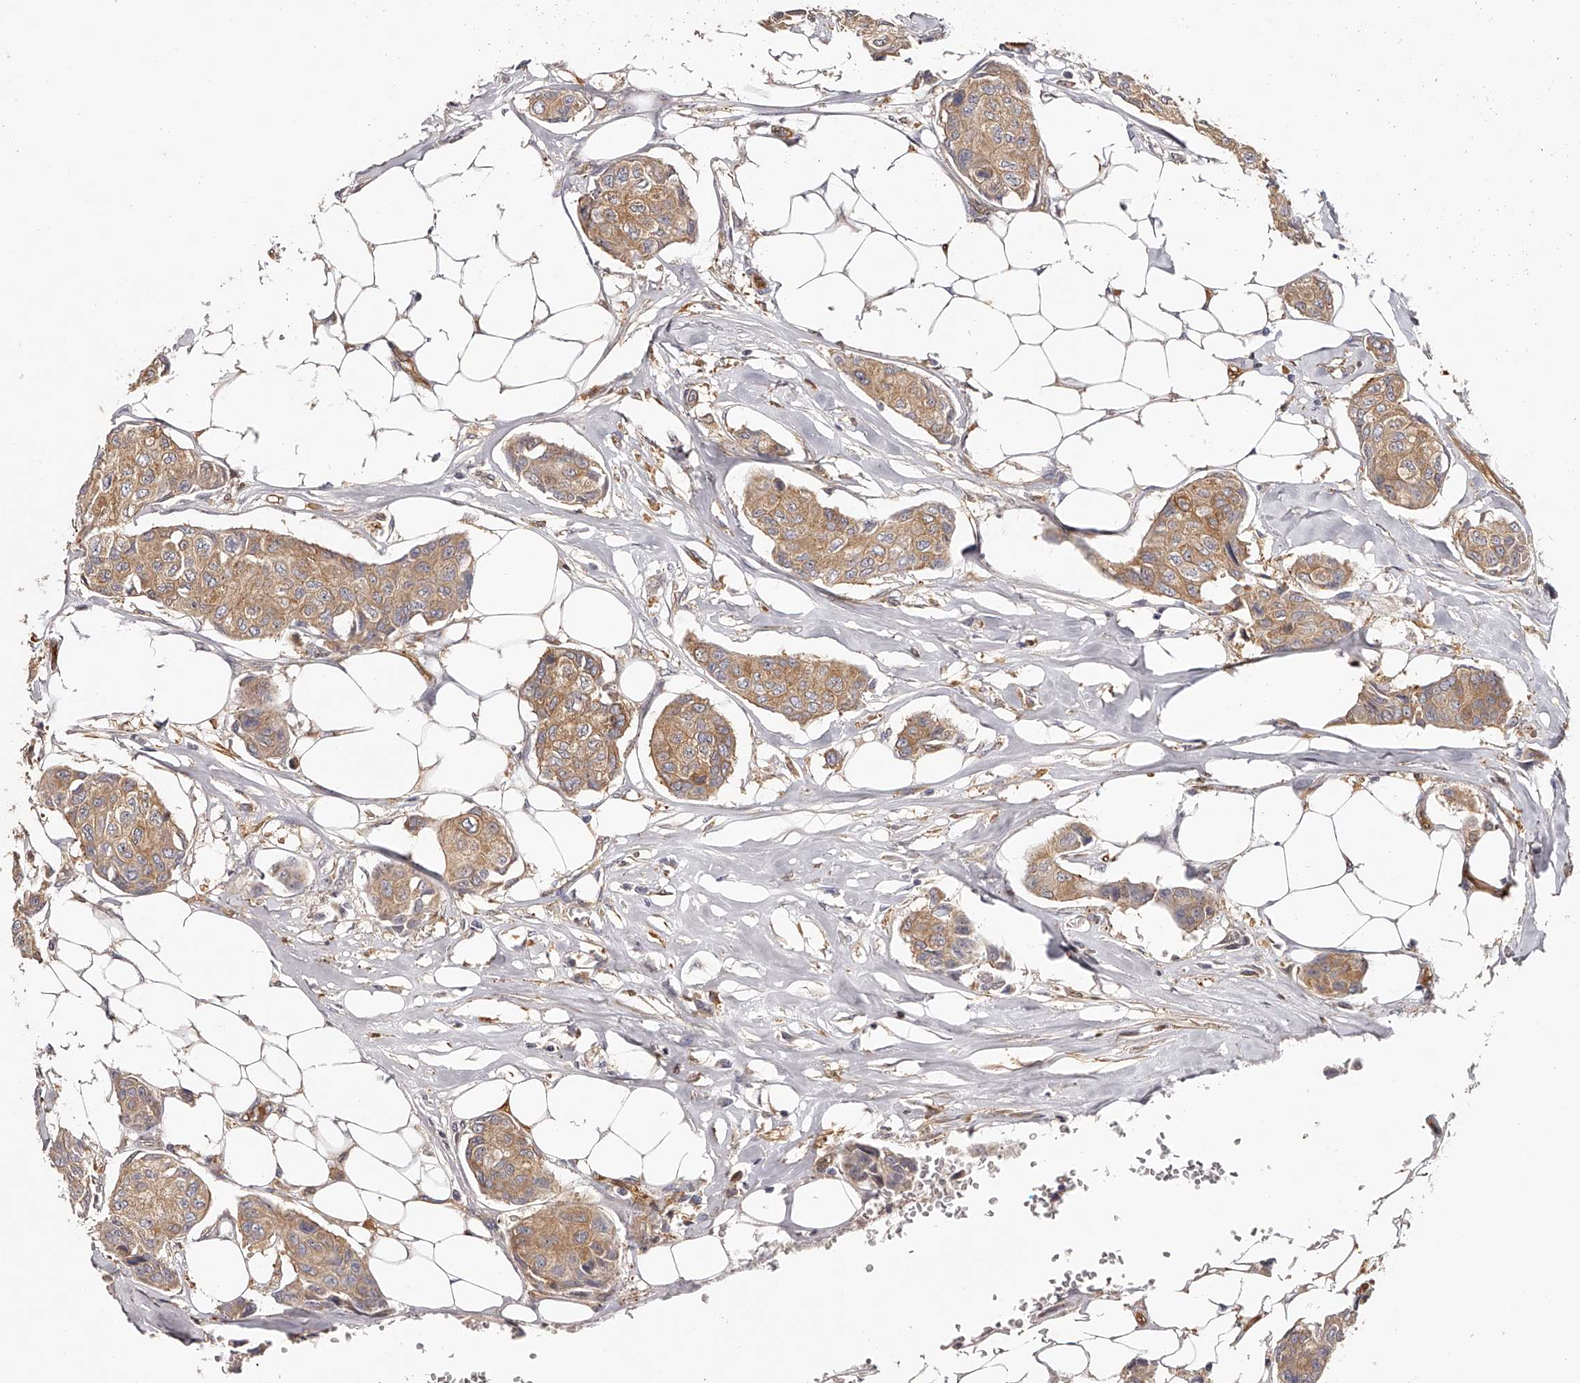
{"staining": {"intensity": "moderate", "quantity": ">75%", "location": "cytoplasmic/membranous"}, "tissue": "breast cancer", "cell_type": "Tumor cells", "image_type": "cancer", "snomed": [{"axis": "morphology", "description": "Duct carcinoma"}, {"axis": "topography", "description": "Breast"}], "caption": "Immunohistochemistry (IHC) (DAB) staining of breast cancer reveals moderate cytoplasmic/membranous protein positivity in approximately >75% of tumor cells.", "gene": "LAP3", "patient": {"sex": "female", "age": 80}}